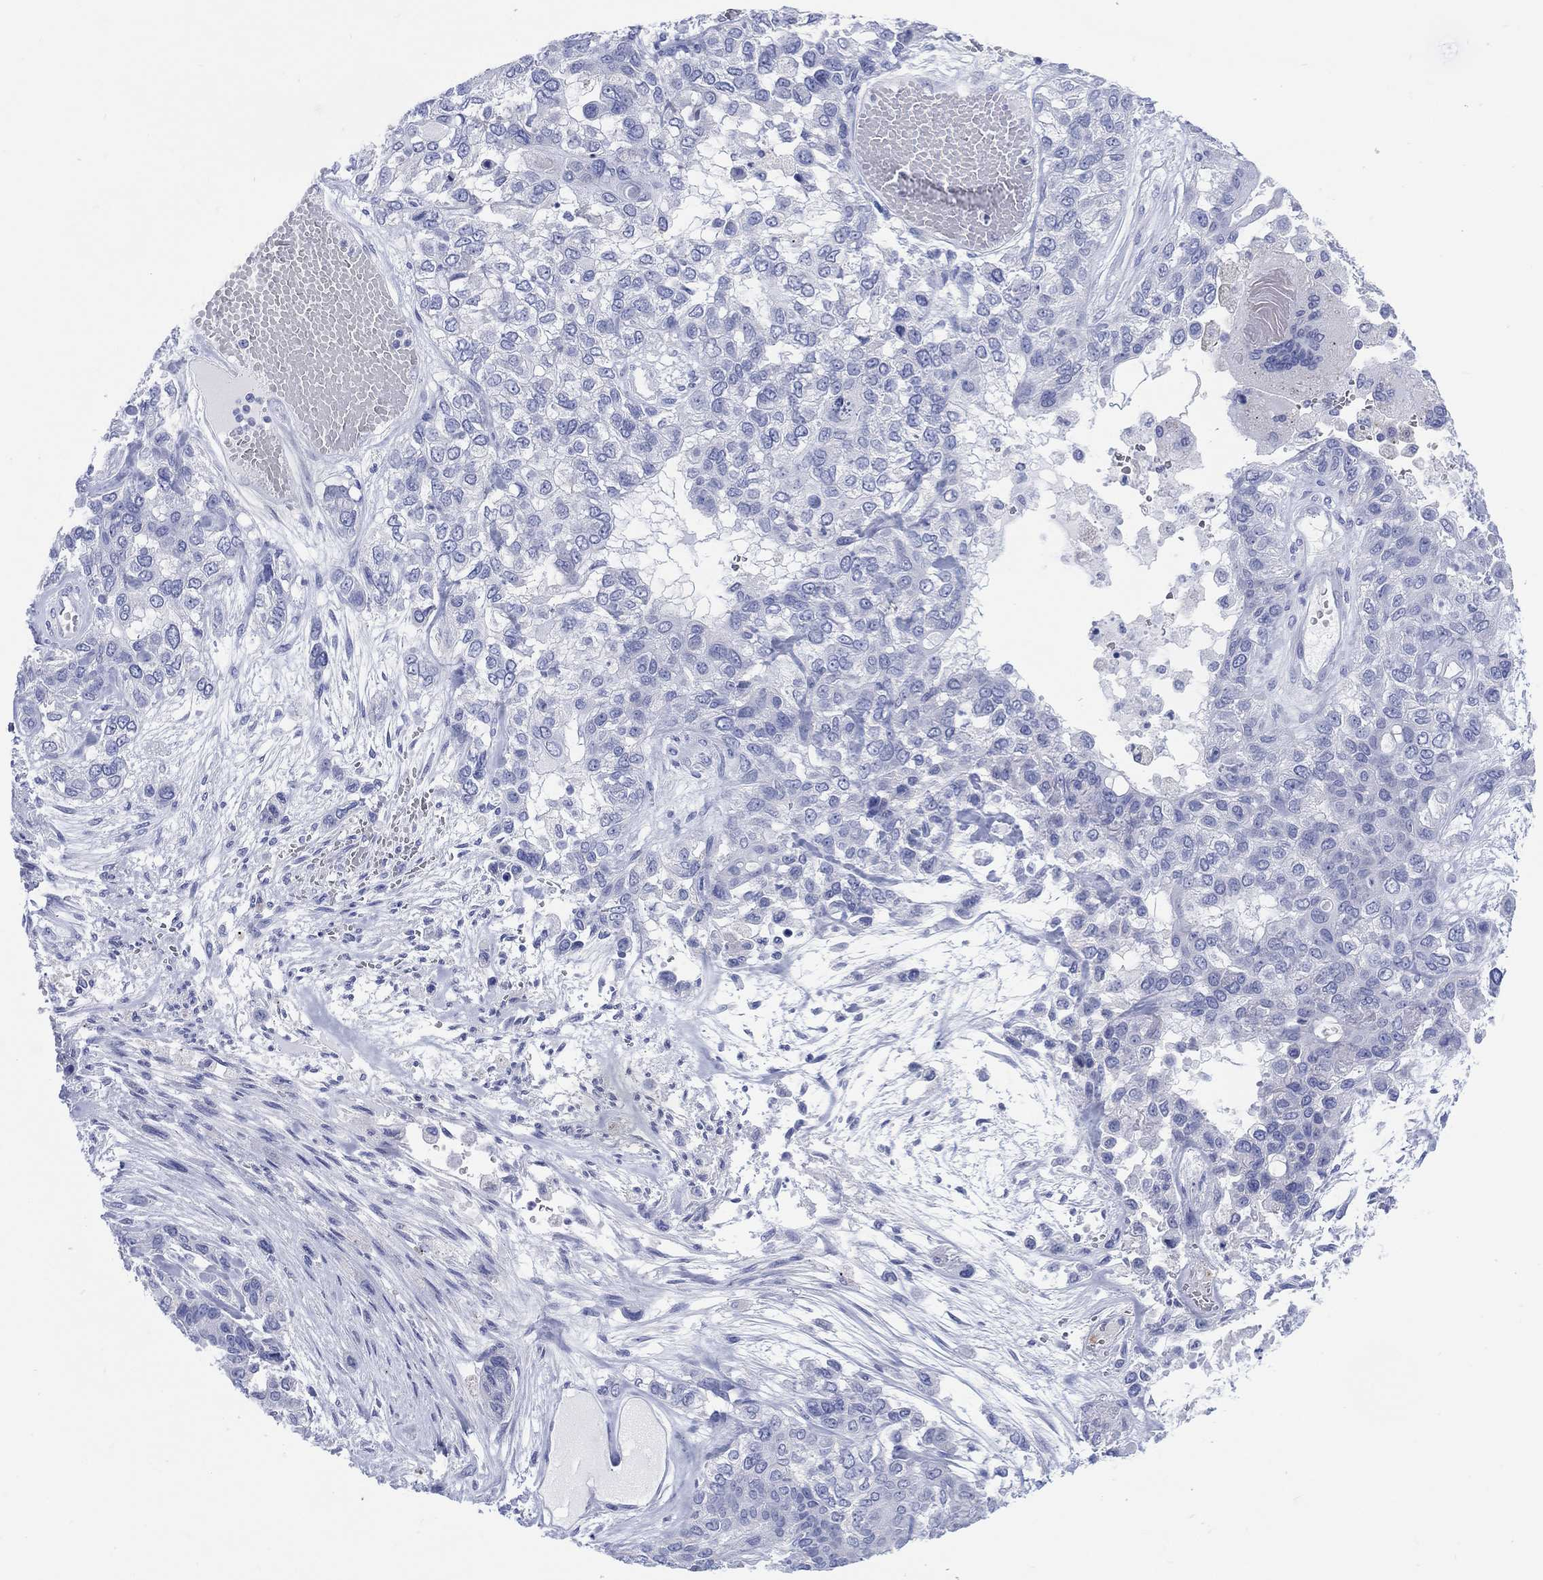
{"staining": {"intensity": "negative", "quantity": "none", "location": "none"}, "tissue": "lung cancer", "cell_type": "Tumor cells", "image_type": "cancer", "snomed": [{"axis": "morphology", "description": "Squamous cell carcinoma, NOS"}, {"axis": "topography", "description": "Lung"}], "caption": "IHC image of squamous cell carcinoma (lung) stained for a protein (brown), which shows no staining in tumor cells.", "gene": "LRRD1", "patient": {"sex": "female", "age": 70}}